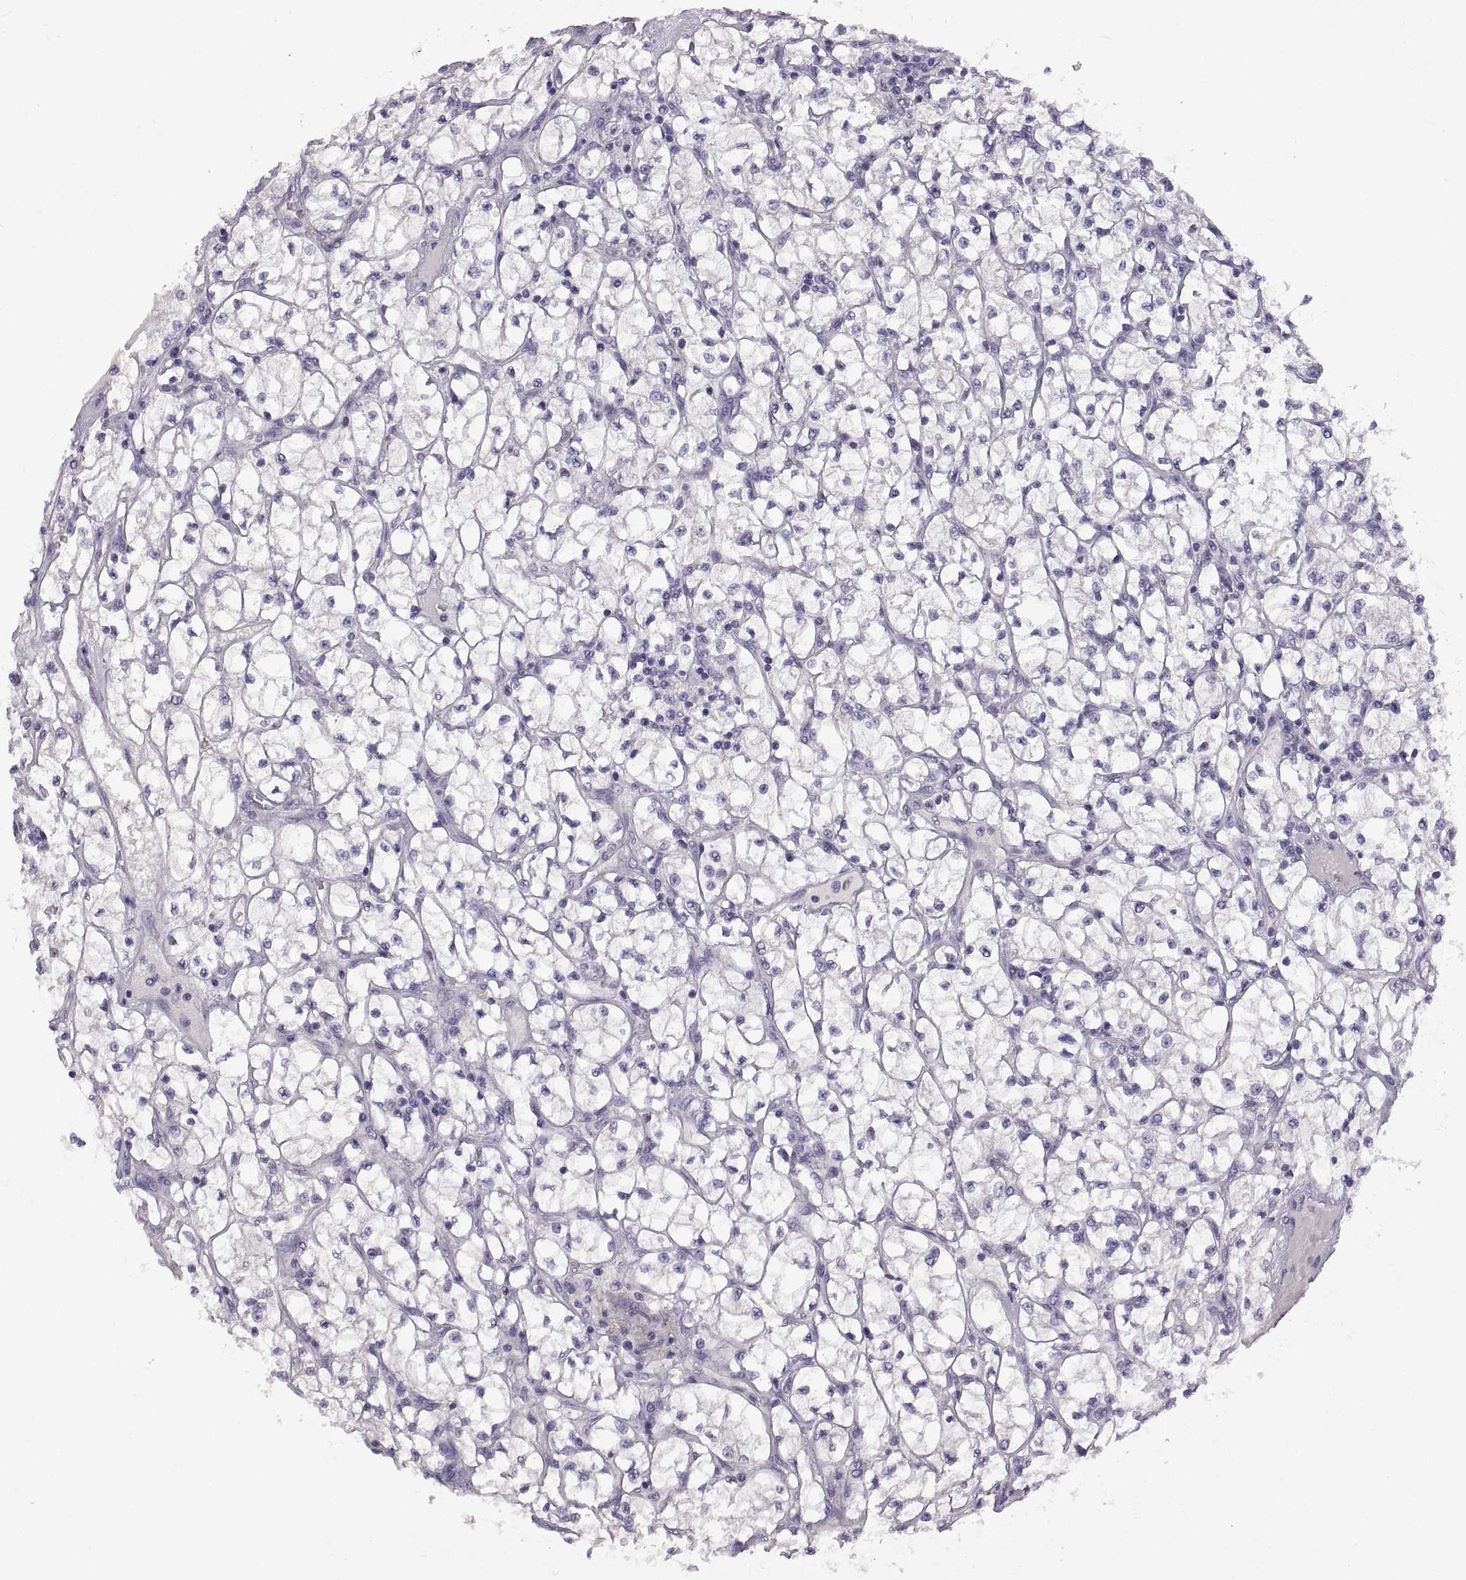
{"staining": {"intensity": "negative", "quantity": "none", "location": "none"}, "tissue": "renal cancer", "cell_type": "Tumor cells", "image_type": "cancer", "snomed": [{"axis": "morphology", "description": "Adenocarcinoma, NOS"}, {"axis": "topography", "description": "Kidney"}], "caption": "Protein analysis of renal cancer (adenocarcinoma) displays no significant positivity in tumor cells.", "gene": "RDM1", "patient": {"sex": "female", "age": 64}}